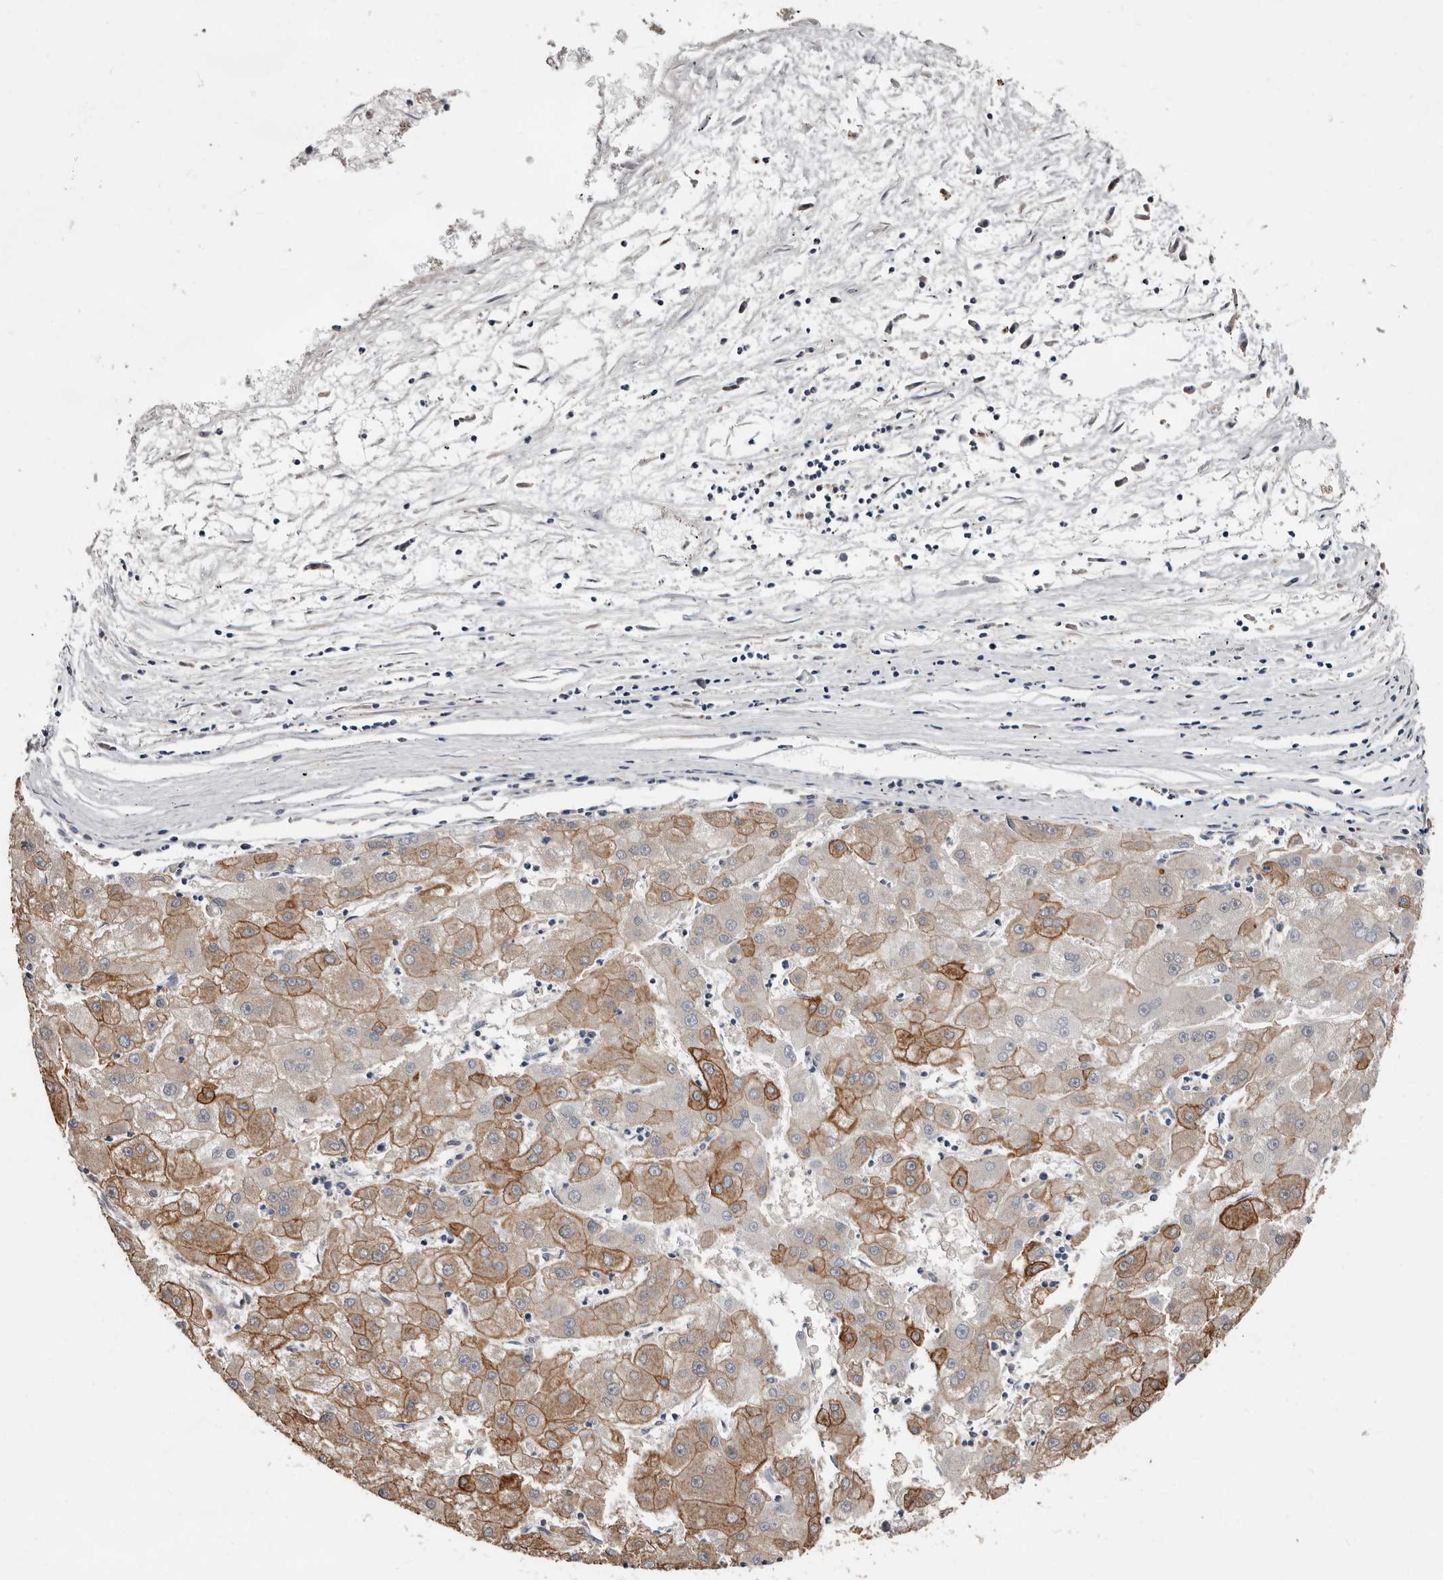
{"staining": {"intensity": "moderate", "quantity": ">75%", "location": "cytoplasmic/membranous"}, "tissue": "liver cancer", "cell_type": "Tumor cells", "image_type": "cancer", "snomed": [{"axis": "morphology", "description": "Carcinoma, Hepatocellular, NOS"}, {"axis": "topography", "description": "Liver"}], "caption": "Protein staining displays moderate cytoplasmic/membranous positivity in about >75% of tumor cells in hepatocellular carcinoma (liver).", "gene": "MRPL18", "patient": {"sex": "male", "age": 72}}